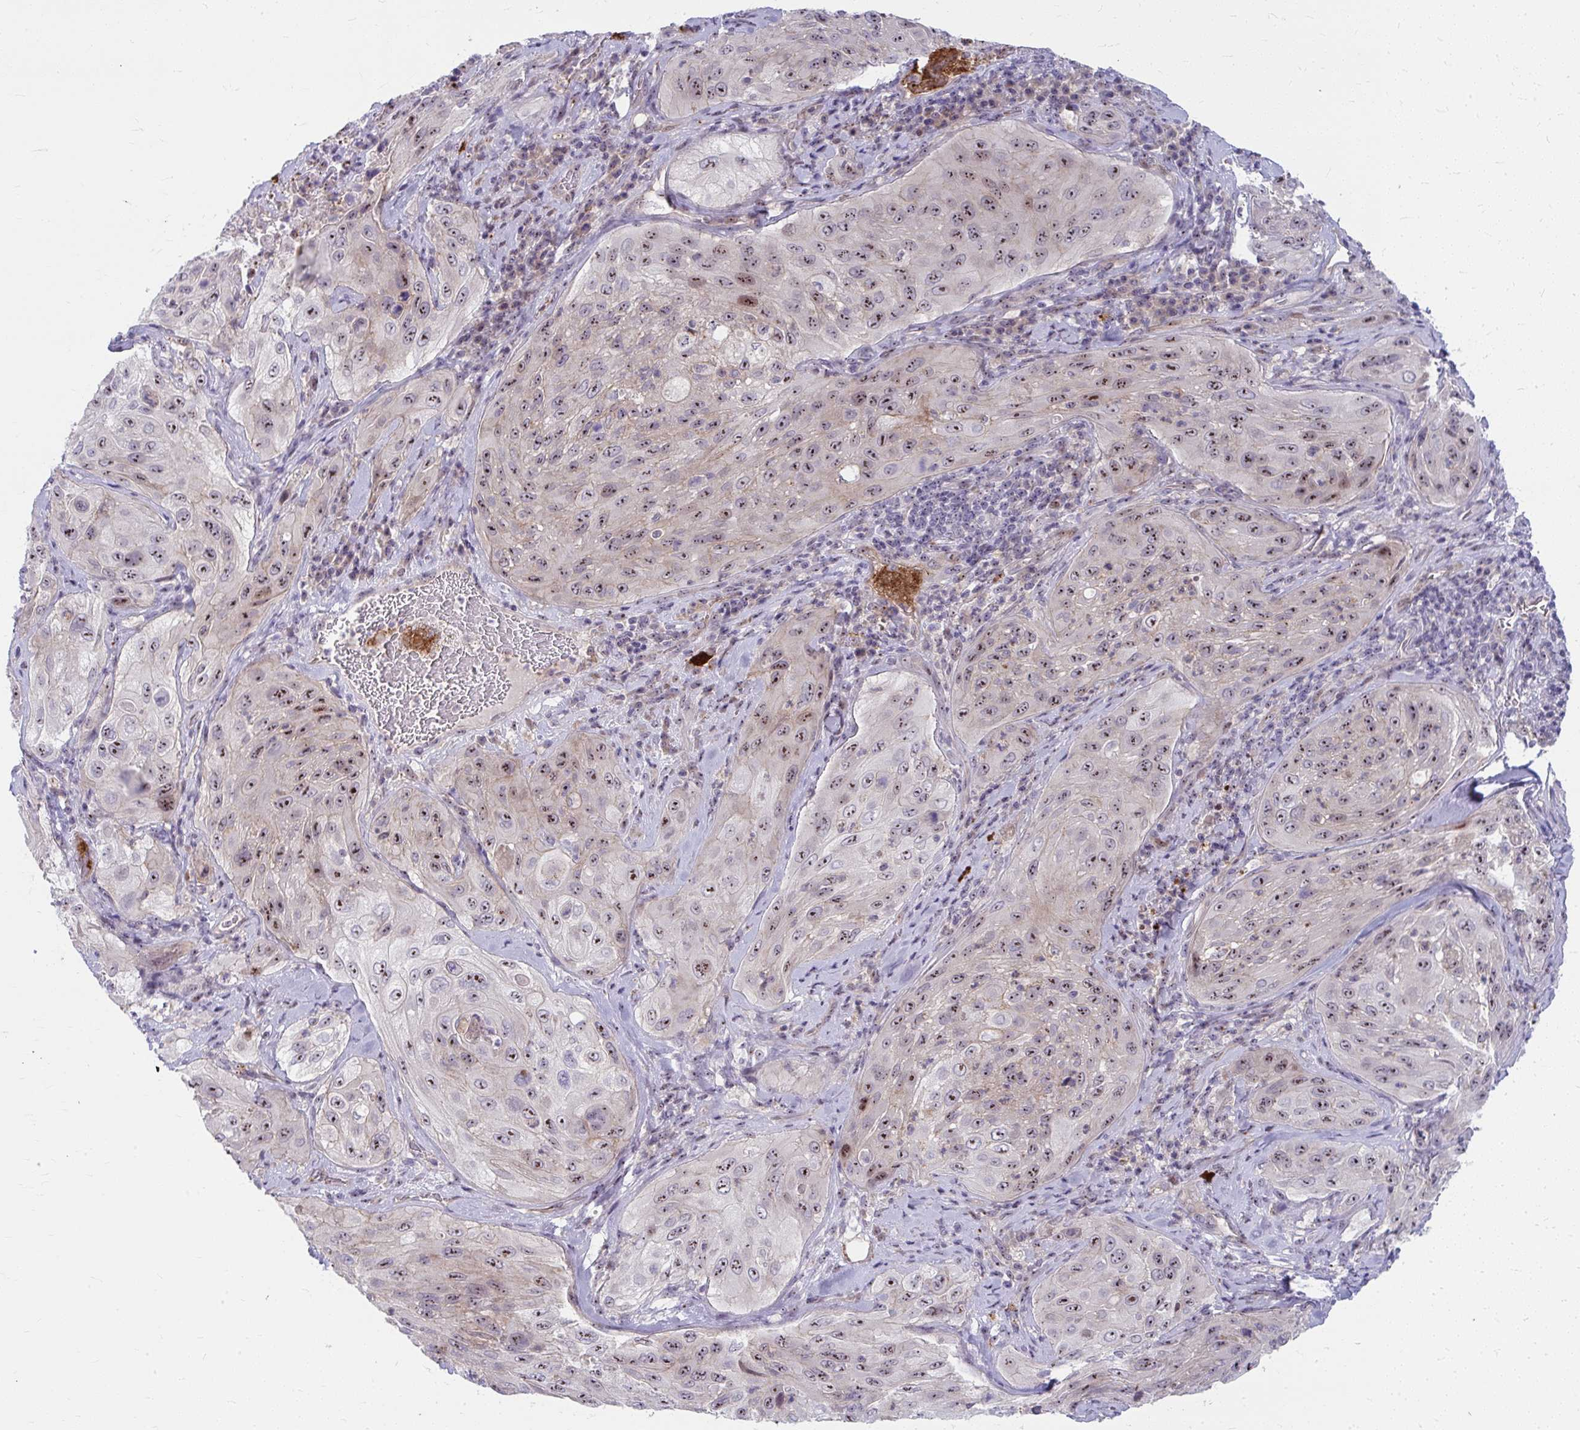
{"staining": {"intensity": "moderate", "quantity": ">75%", "location": "nuclear"}, "tissue": "cervical cancer", "cell_type": "Tumor cells", "image_type": "cancer", "snomed": [{"axis": "morphology", "description": "Squamous cell carcinoma, NOS"}, {"axis": "topography", "description": "Cervix"}], "caption": "Cervical cancer (squamous cell carcinoma) stained with a protein marker demonstrates moderate staining in tumor cells.", "gene": "MUS81", "patient": {"sex": "female", "age": 42}}